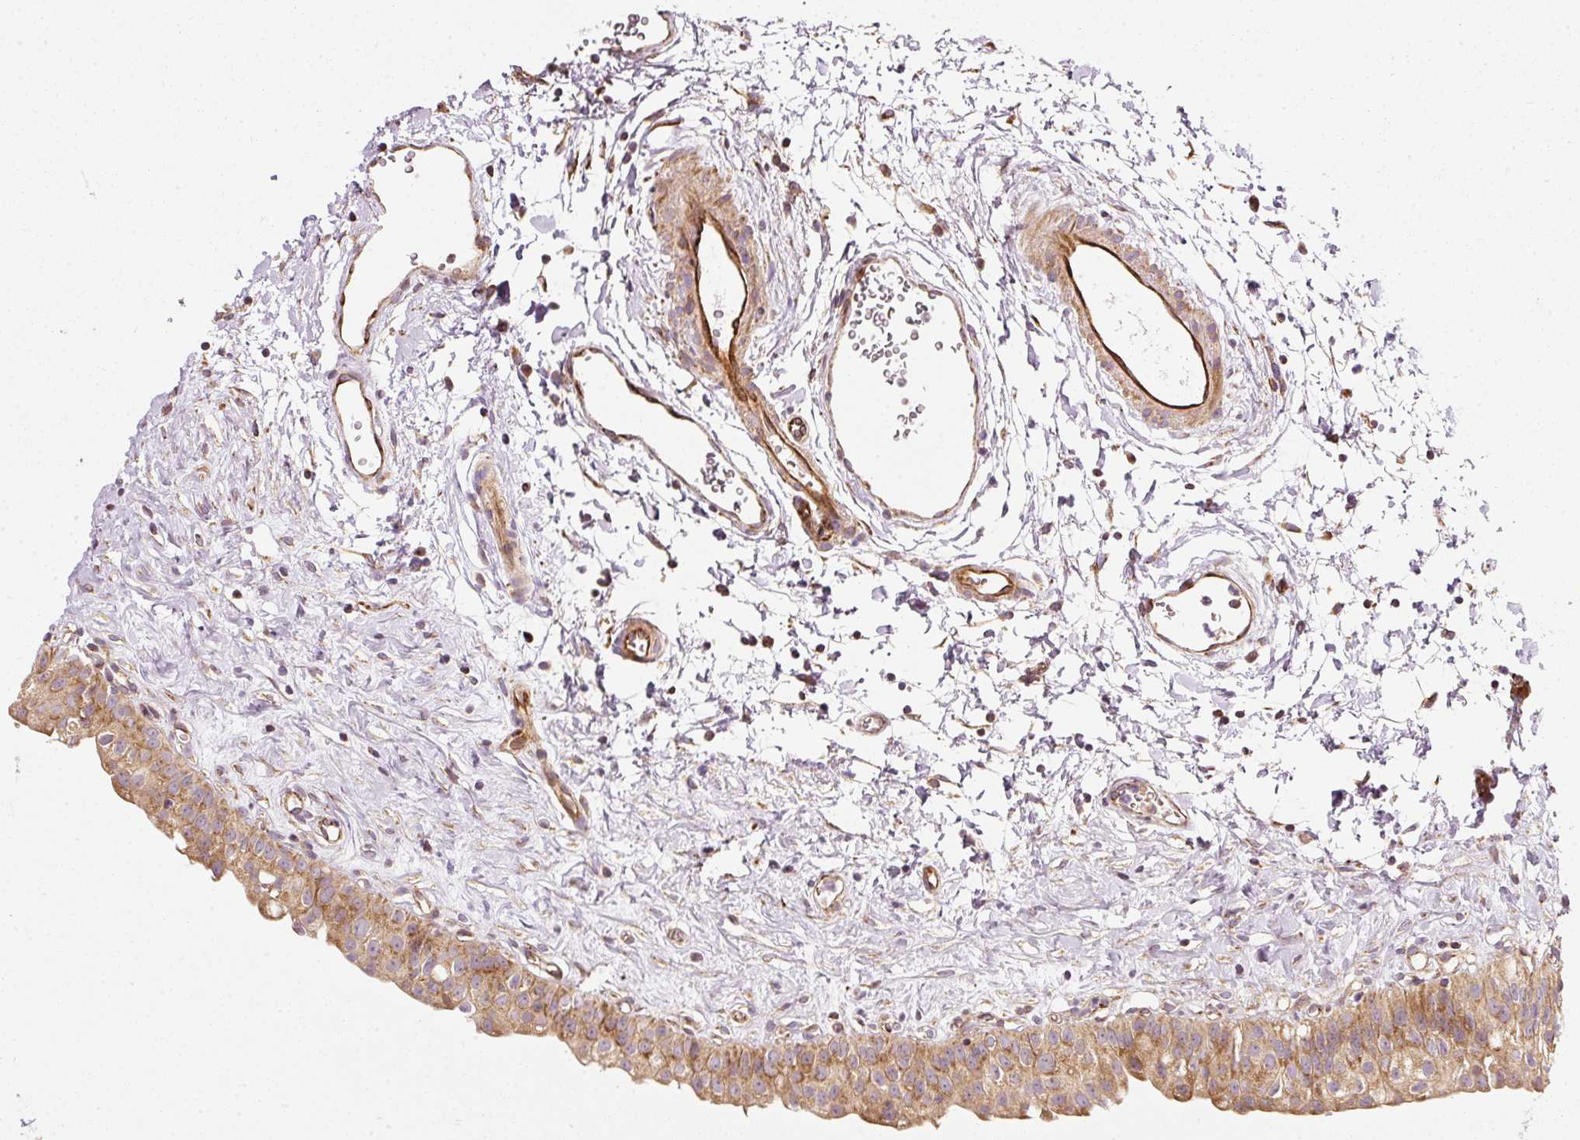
{"staining": {"intensity": "strong", "quantity": ">75%", "location": "cytoplasmic/membranous"}, "tissue": "urinary bladder", "cell_type": "Urothelial cells", "image_type": "normal", "snomed": [{"axis": "morphology", "description": "Normal tissue, NOS"}, {"axis": "topography", "description": "Urinary bladder"}], "caption": "The micrograph demonstrates staining of benign urinary bladder, revealing strong cytoplasmic/membranous protein expression (brown color) within urothelial cells.", "gene": "ISCU", "patient": {"sex": "male", "age": 51}}